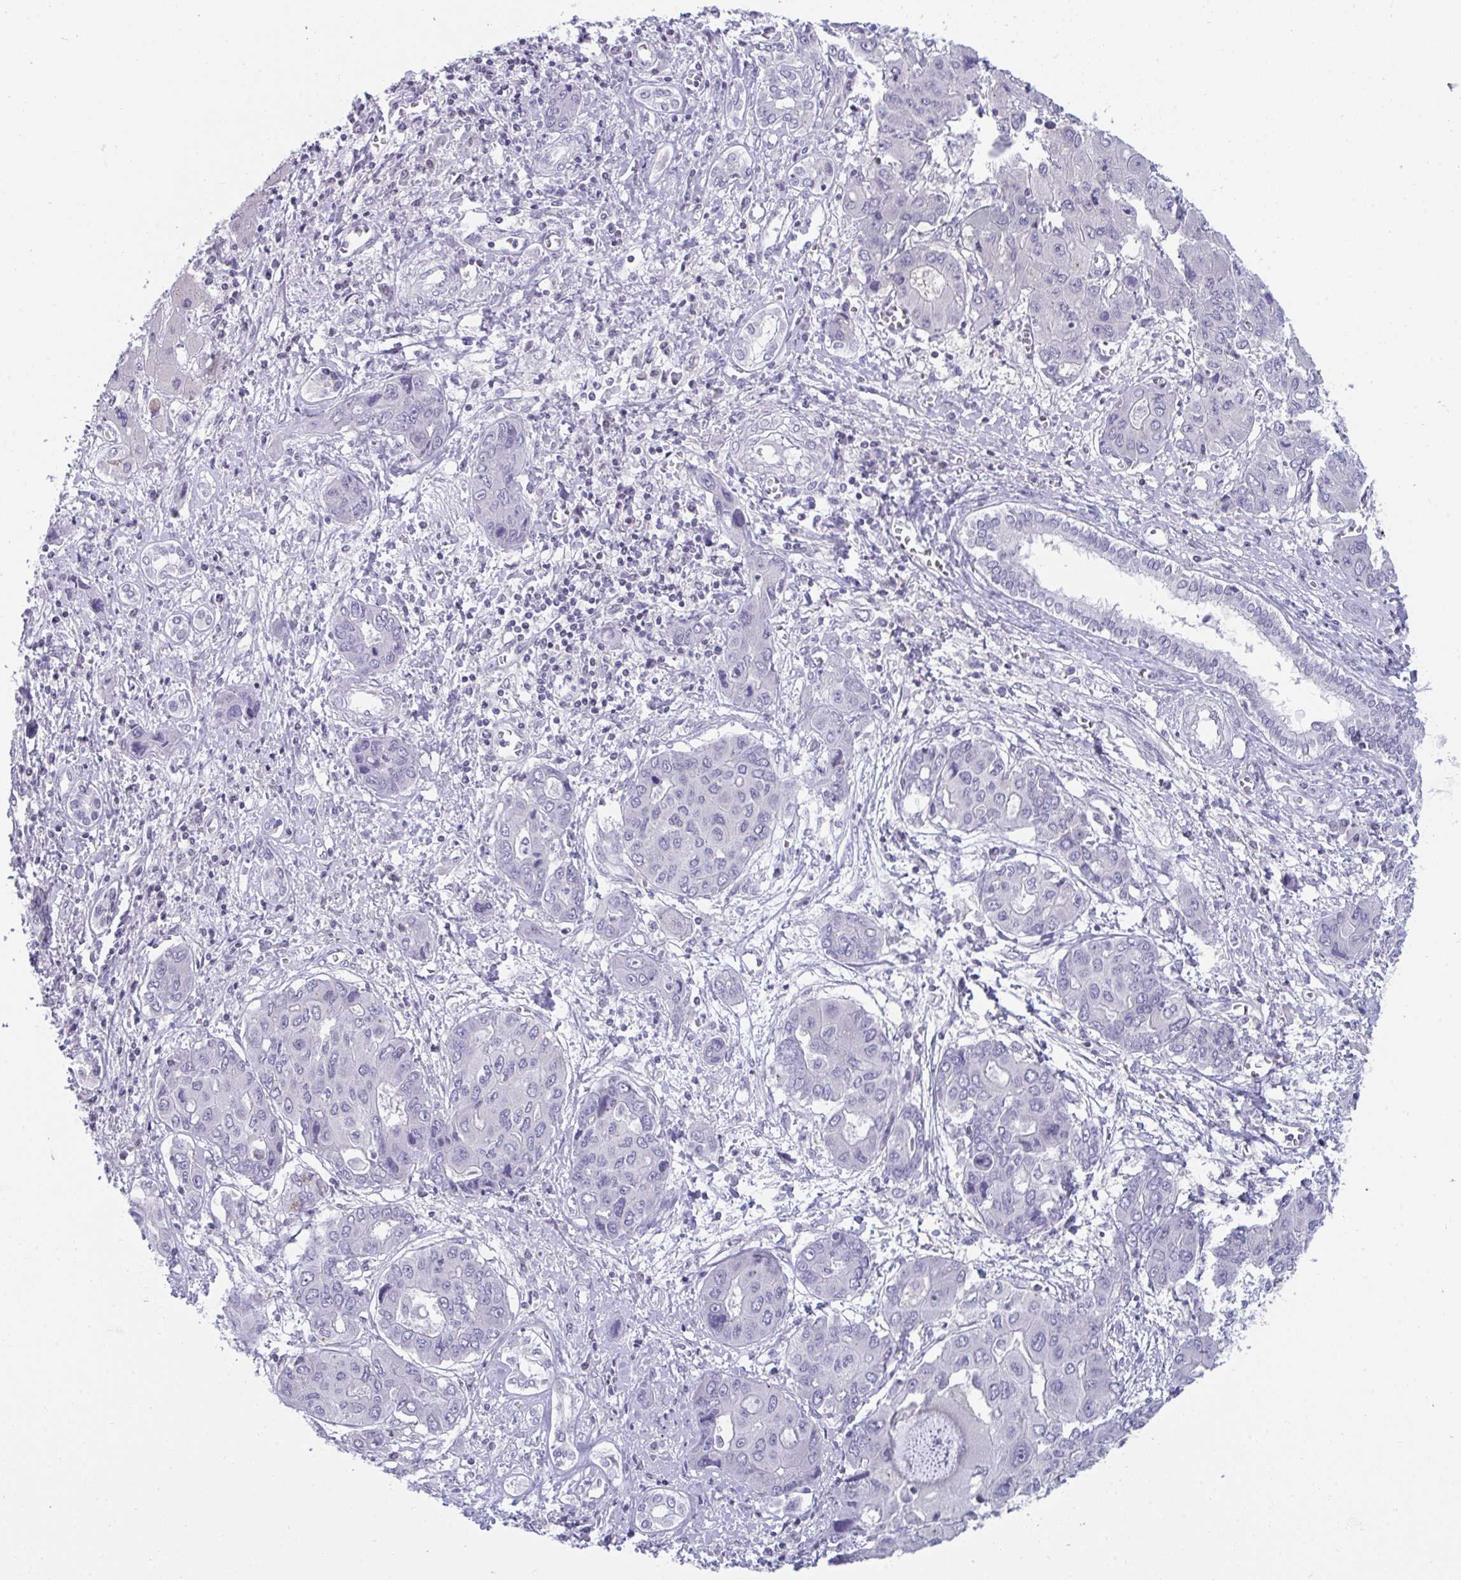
{"staining": {"intensity": "negative", "quantity": "none", "location": "none"}, "tissue": "liver cancer", "cell_type": "Tumor cells", "image_type": "cancer", "snomed": [{"axis": "morphology", "description": "Cholangiocarcinoma"}, {"axis": "topography", "description": "Liver"}], "caption": "Tumor cells are negative for brown protein staining in cholangiocarcinoma (liver).", "gene": "BMAL2", "patient": {"sex": "male", "age": 67}}